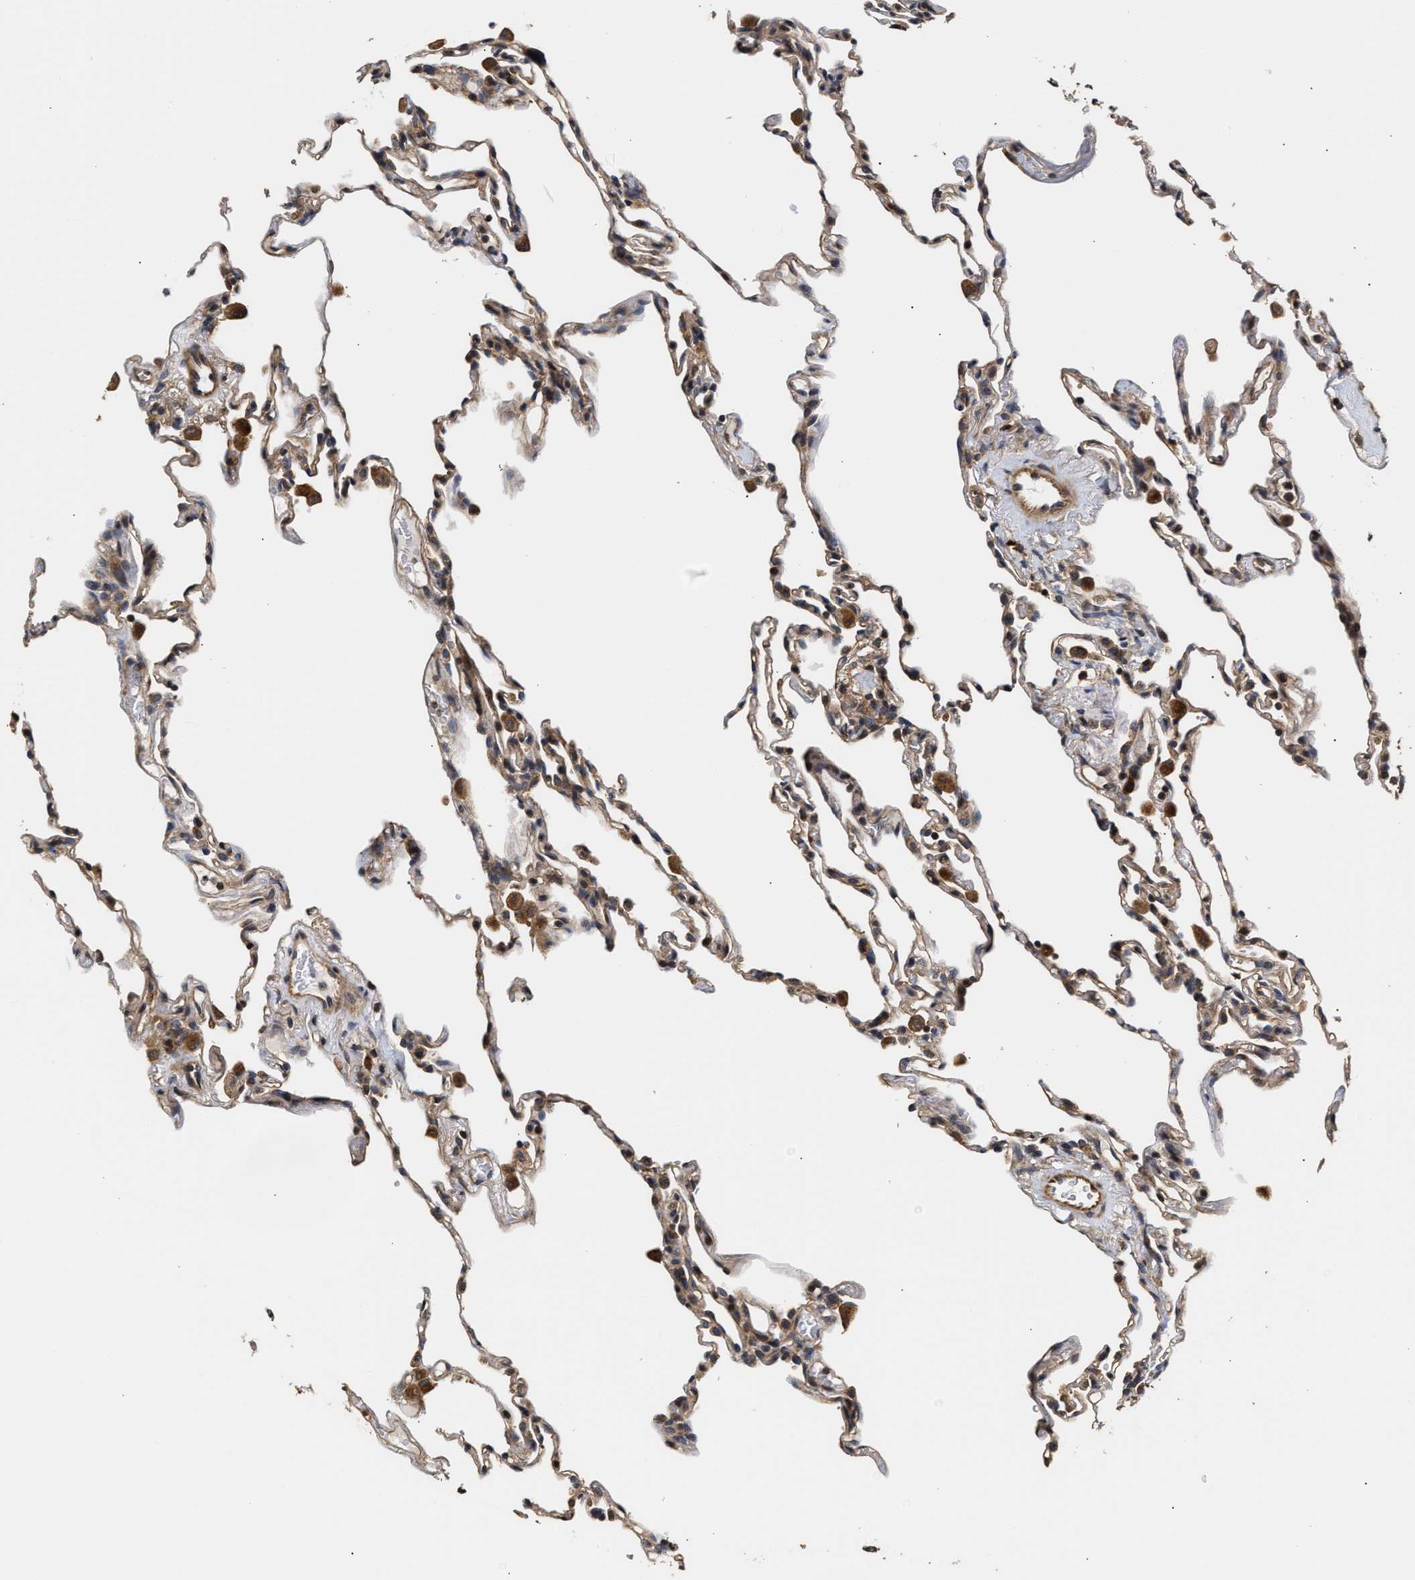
{"staining": {"intensity": "weak", "quantity": "25%-75%", "location": "cytoplasmic/membranous"}, "tissue": "lung", "cell_type": "Alveolar cells", "image_type": "normal", "snomed": [{"axis": "morphology", "description": "Normal tissue, NOS"}, {"axis": "topography", "description": "Lung"}], "caption": "Weak cytoplasmic/membranous staining for a protein is present in approximately 25%-75% of alveolar cells of normal lung using immunohistochemistry.", "gene": "CLIP2", "patient": {"sex": "male", "age": 59}}